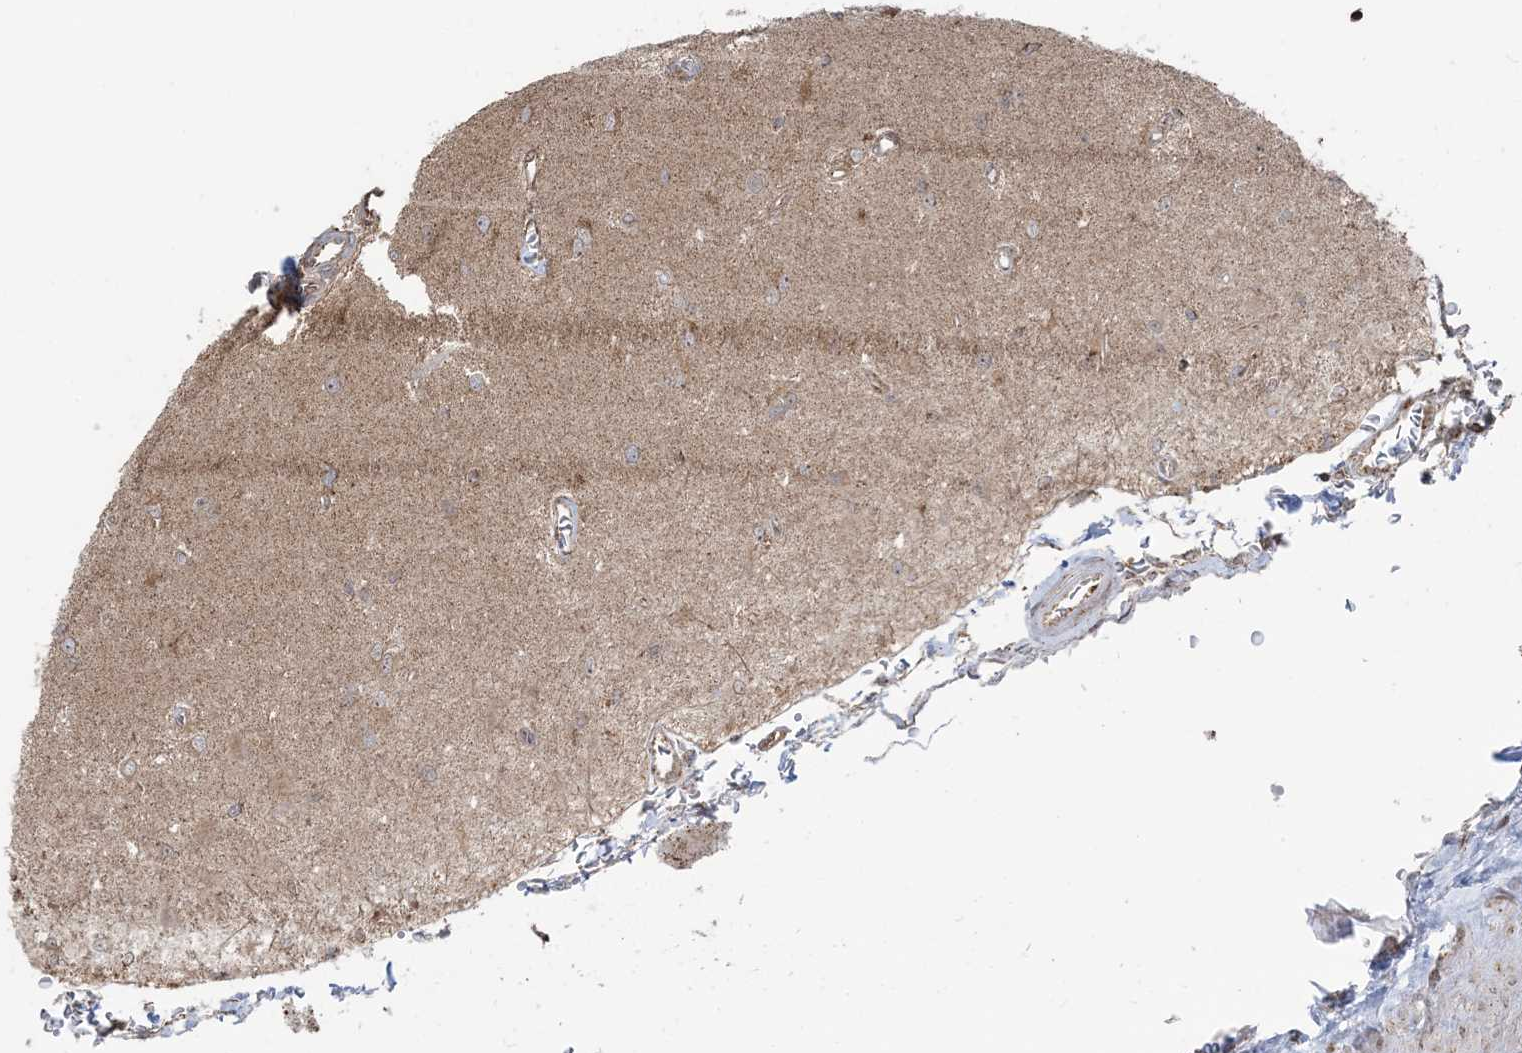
{"staining": {"intensity": "moderate", "quantity": "25%-75%", "location": "cytoplasmic/membranous,nuclear"}, "tissue": "glioma", "cell_type": "Tumor cells", "image_type": "cancer", "snomed": [{"axis": "morphology", "description": "Normal tissue, NOS"}, {"axis": "morphology", "description": "Glioma, malignant, High grade"}, {"axis": "topography", "description": "Cerebral cortex"}], "caption": "Glioma stained for a protein demonstrates moderate cytoplasmic/membranous and nuclear positivity in tumor cells.", "gene": "MAPKBP1", "patient": {"sex": "male", "age": 77}}